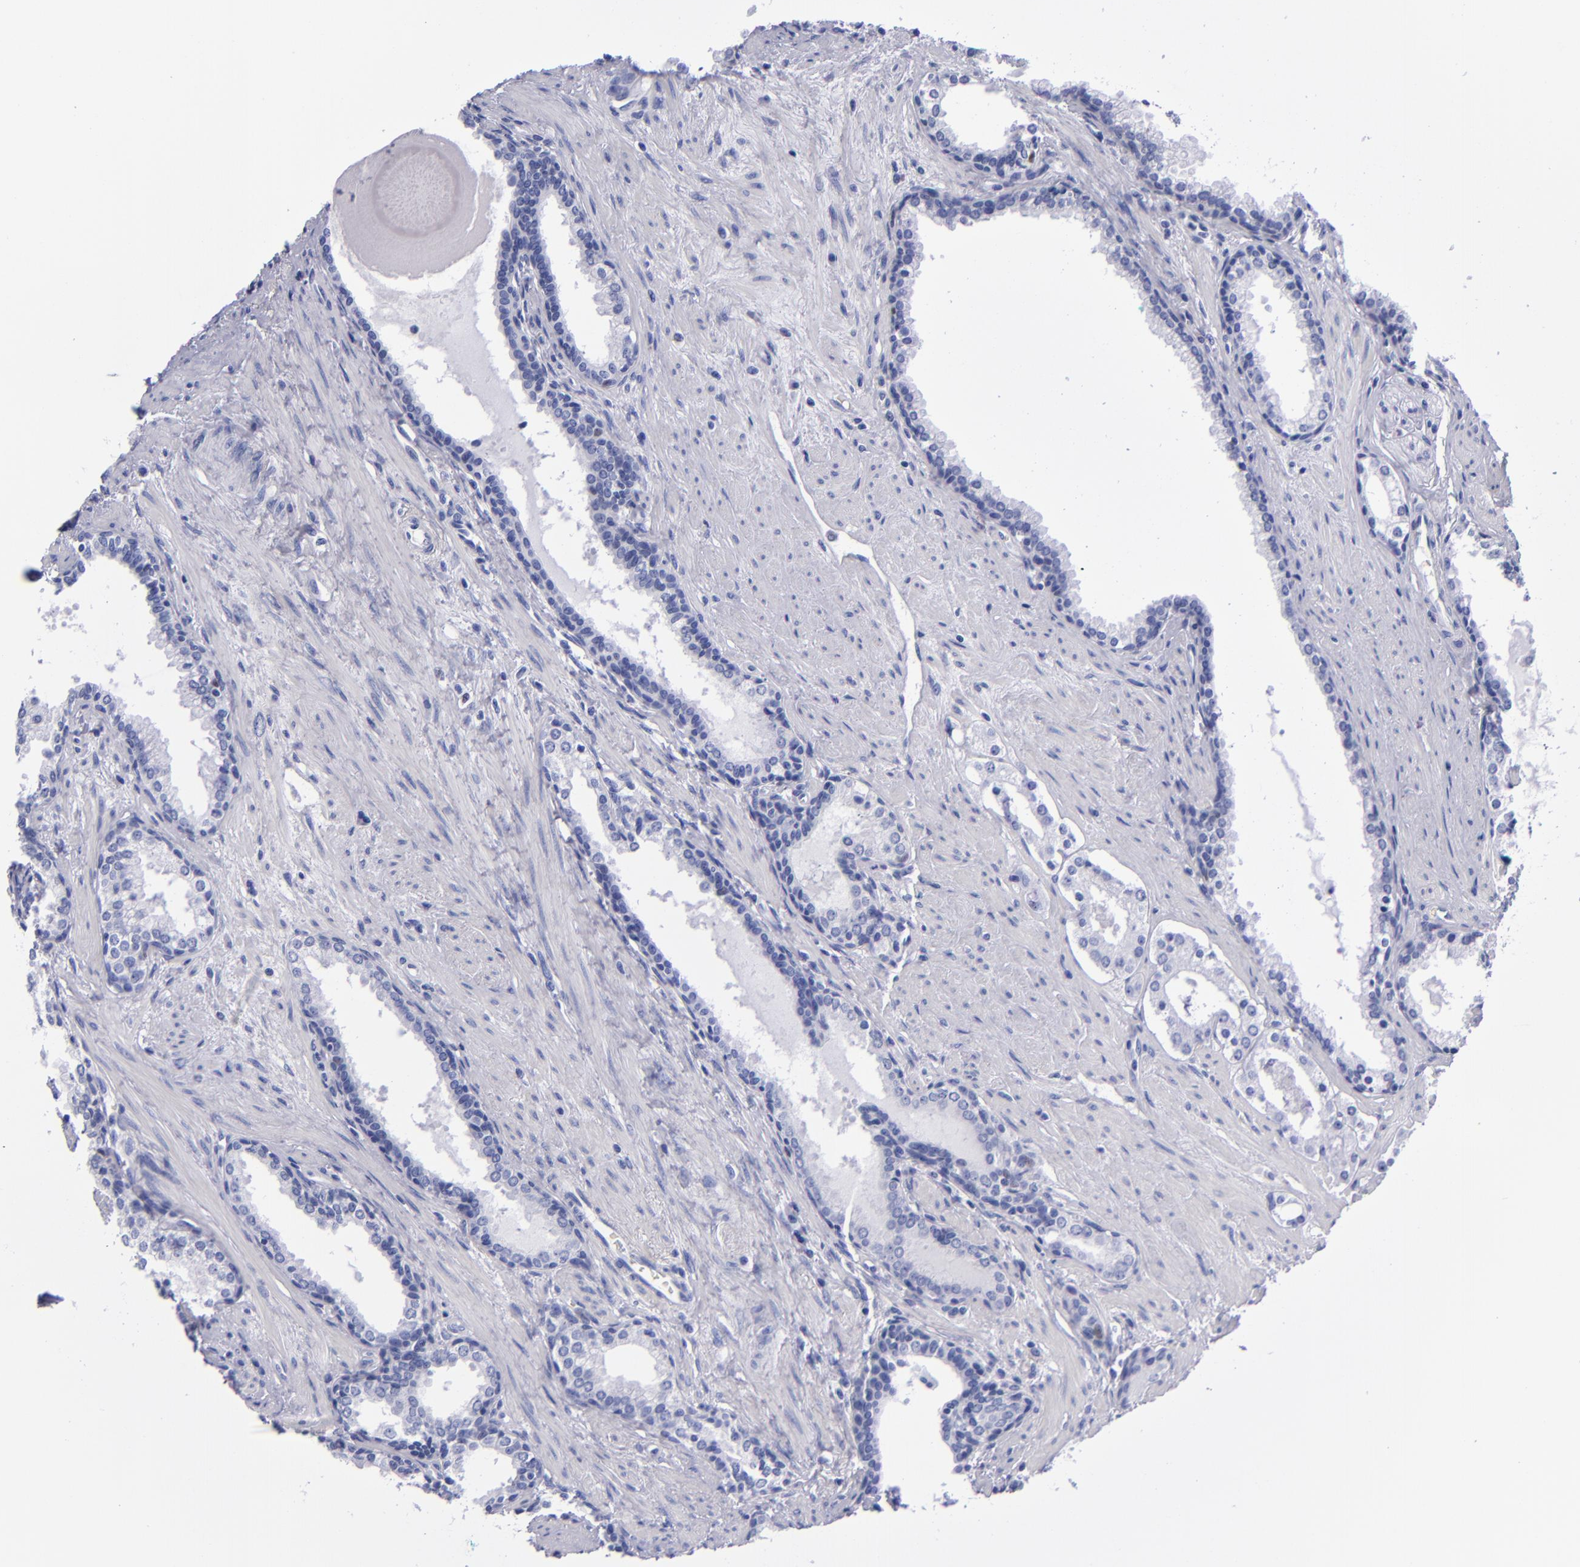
{"staining": {"intensity": "moderate", "quantity": "<25%", "location": "nuclear"}, "tissue": "prostate cancer", "cell_type": "Tumor cells", "image_type": "cancer", "snomed": [{"axis": "morphology", "description": "Adenocarcinoma, Medium grade"}, {"axis": "topography", "description": "Prostate"}], "caption": "This photomicrograph demonstrates immunohistochemistry (IHC) staining of prostate adenocarcinoma (medium-grade), with low moderate nuclear staining in about <25% of tumor cells.", "gene": "MCM7", "patient": {"sex": "male", "age": 73}}